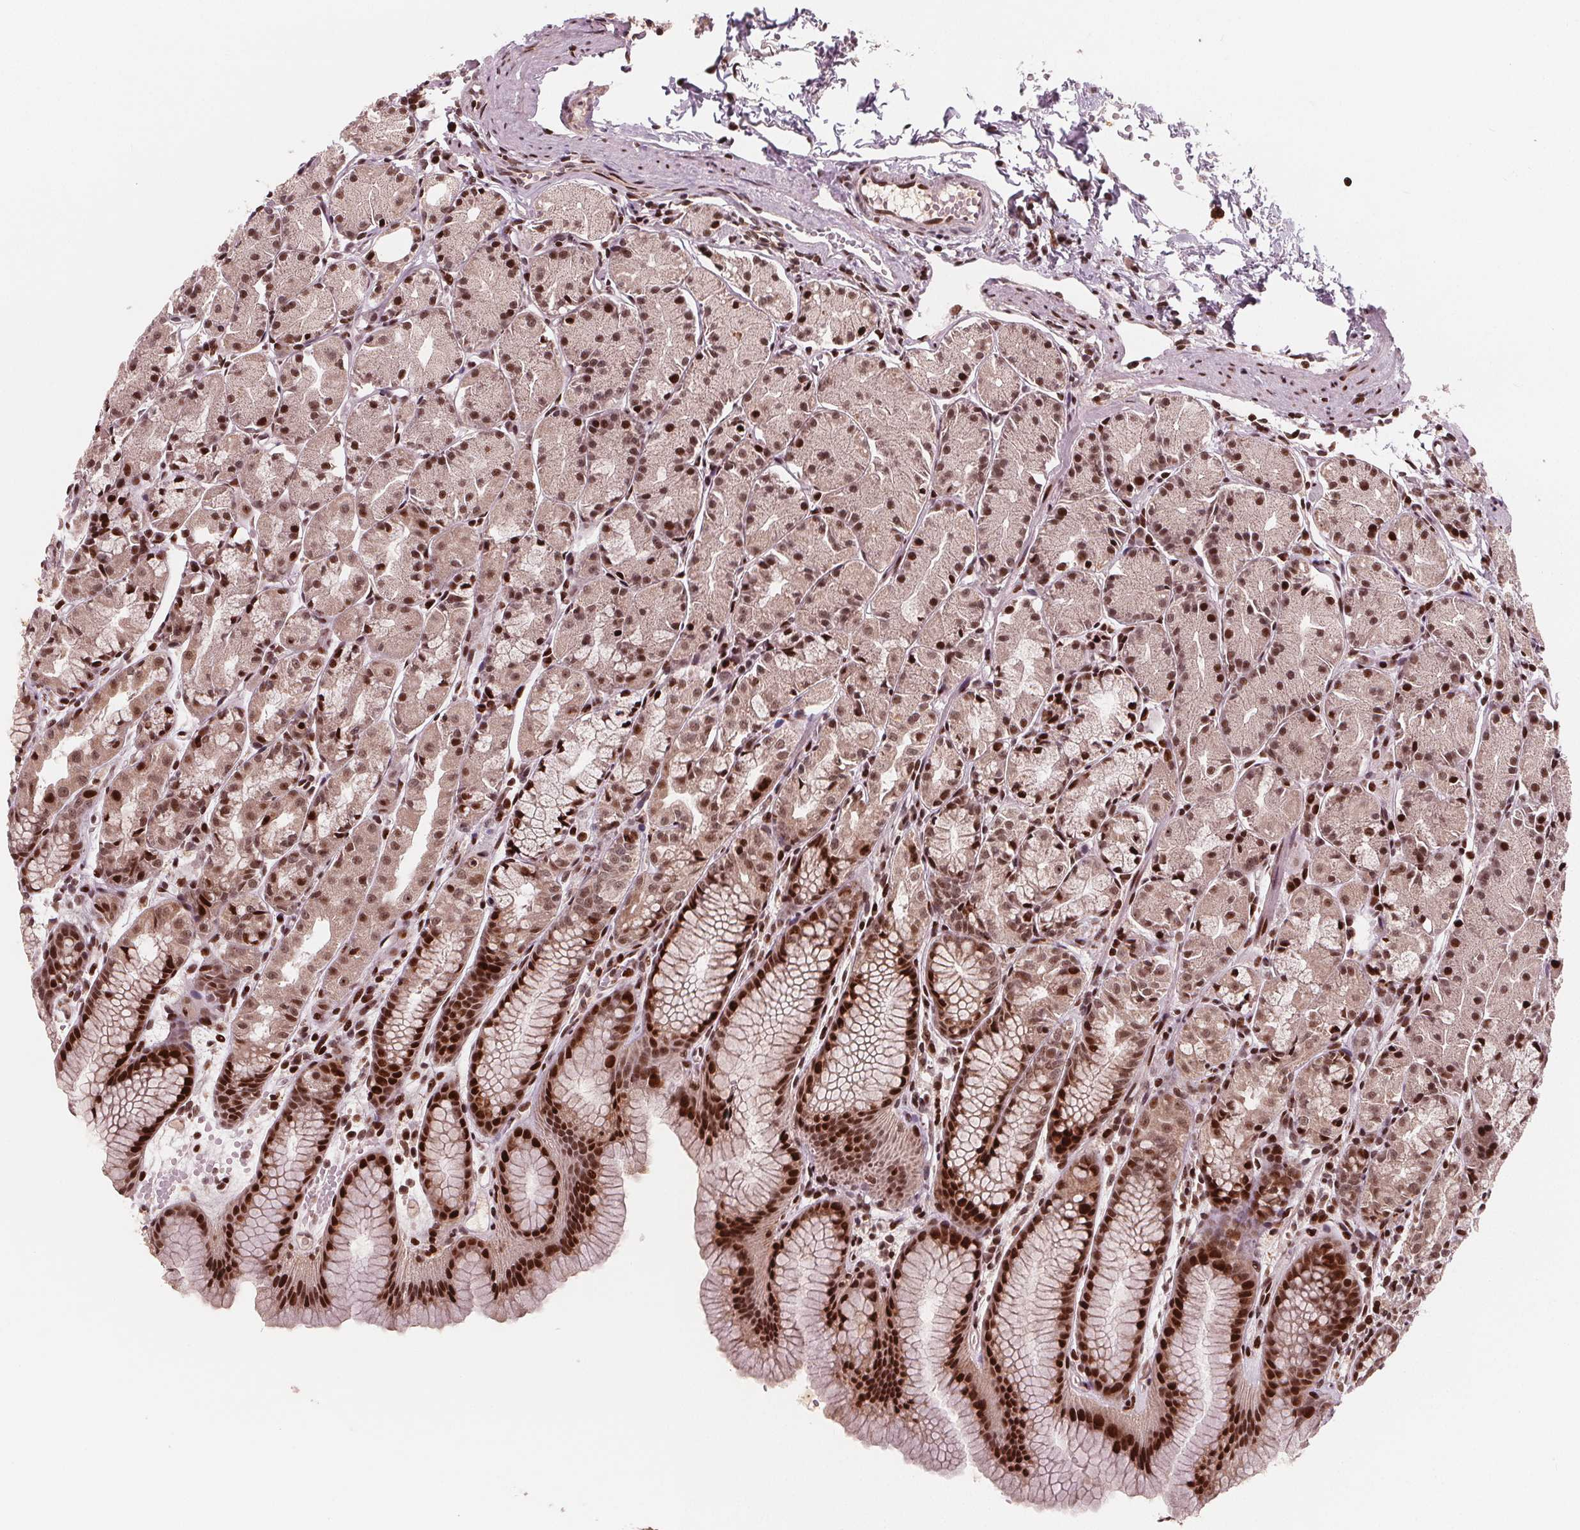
{"staining": {"intensity": "strong", "quantity": ">75%", "location": "cytoplasmic/membranous,nuclear"}, "tissue": "stomach", "cell_type": "Glandular cells", "image_type": "normal", "snomed": [{"axis": "morphology", "description": "Normal tissue, NOS"}, {"axis": "topography", "description": "Stomach, upper"}], "caption": "Stomach stained with DAB IHC reveals high levels of strong cytoplasmic/membranous,nuclear positivity in about >75% of glandular cells.", "gene": "SNRNP35", "patient": {"sex": "male", "age": 47}}